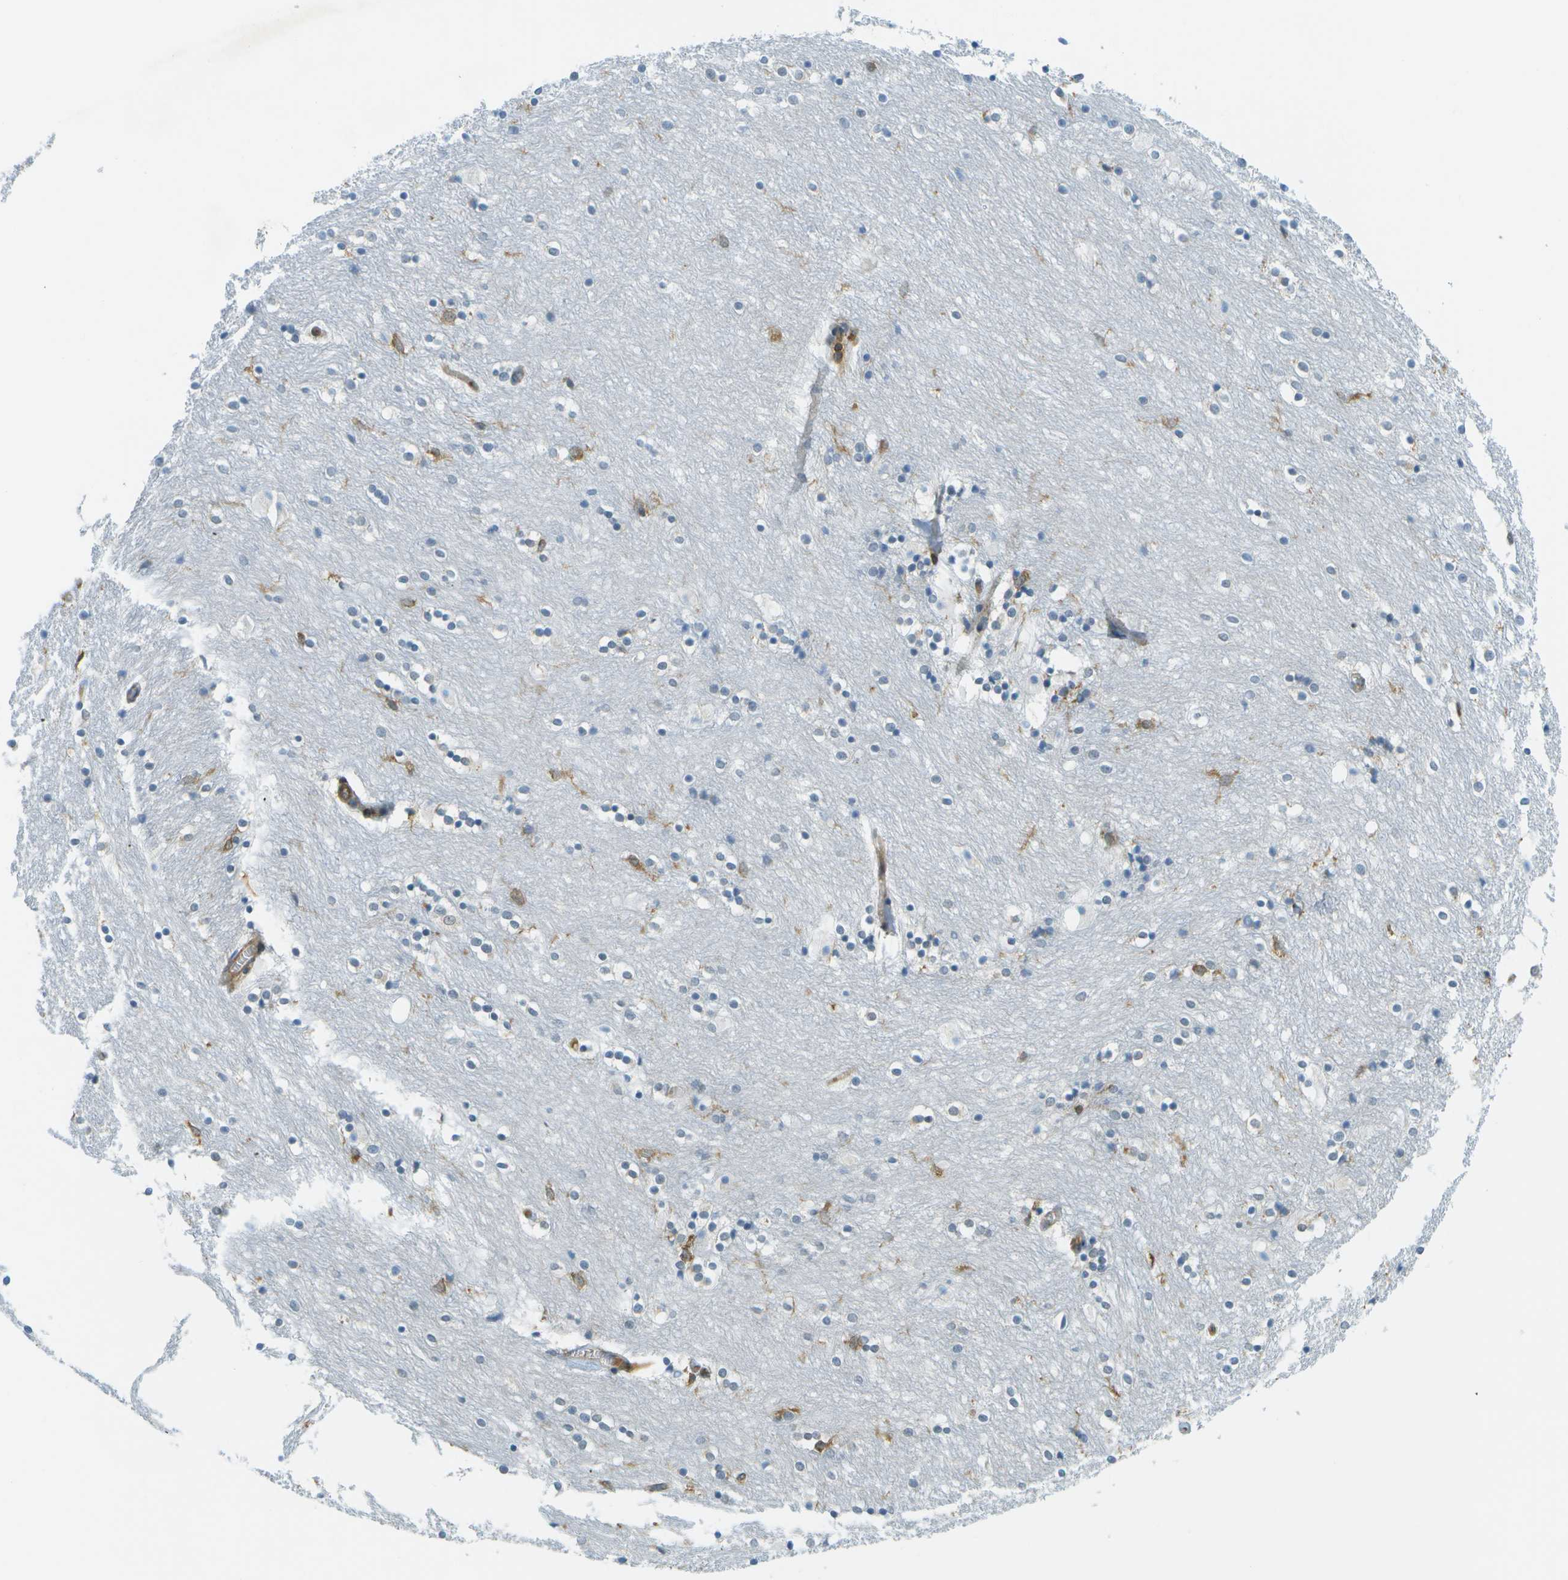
{"staining": {"intensity": "moderate", "quantity": "<25%", "location": "cytoplasmic/membranous"}, "tissue": "caudate", "cell_type": "Glial cells", "image_type": "normal", "snomed": [{"axis": "morphology", "description": "Normal tissue, NOS"}, {"axis": "topography", "description": "Lateral ventricle wall"}], "caption": "Protein staining demonstrates moderate cytoplasmic/membranous staining in approximately <25% of glial cells in normal caudate. The protein is stained brown, and the nuclei are stained in blue (DAB (3,3'-diaminobenzidine) IHC with brightfield microscopy, high magnification).", "gene": "TMTC1", "patient": {"sex": "female", "age": 54}}